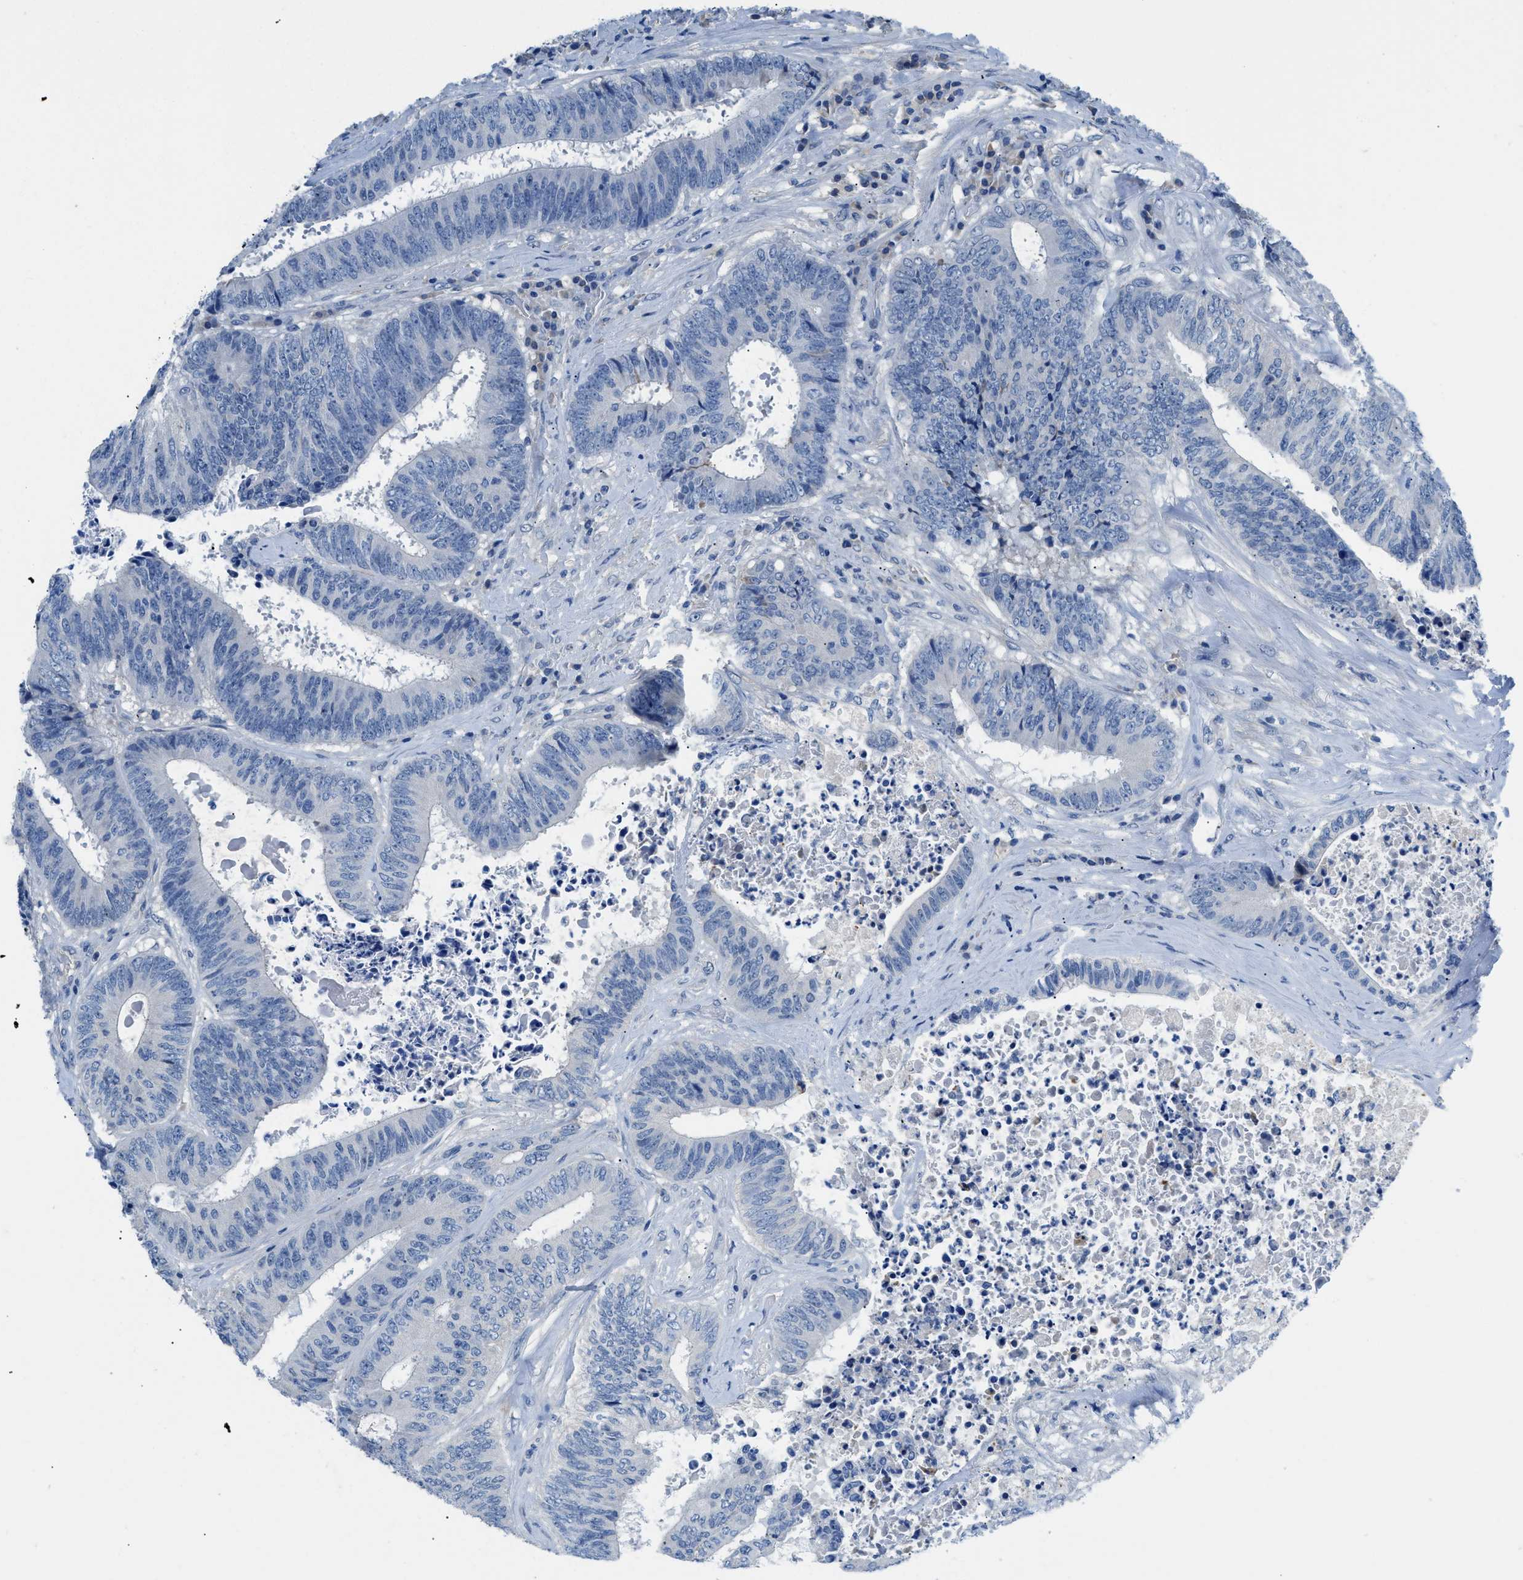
{"staining": {"intensity": "negative", "quantity": "none", "location": "none"}, "tissue": "colorectal cancer", "cell_type": "Tumor cells", "image_type": "cancer", "snomed": [{"axis": "morphology", "description": "Adenocarcinoma, NOS"}, {"axis": "topography", "description": "Rectum"}], "caption": "Tumor cells show no significant protein staining in colorectal adenocarcinoma.", "gene": "SLC10A6", "patient": {"sex": "male", "age": 72}}